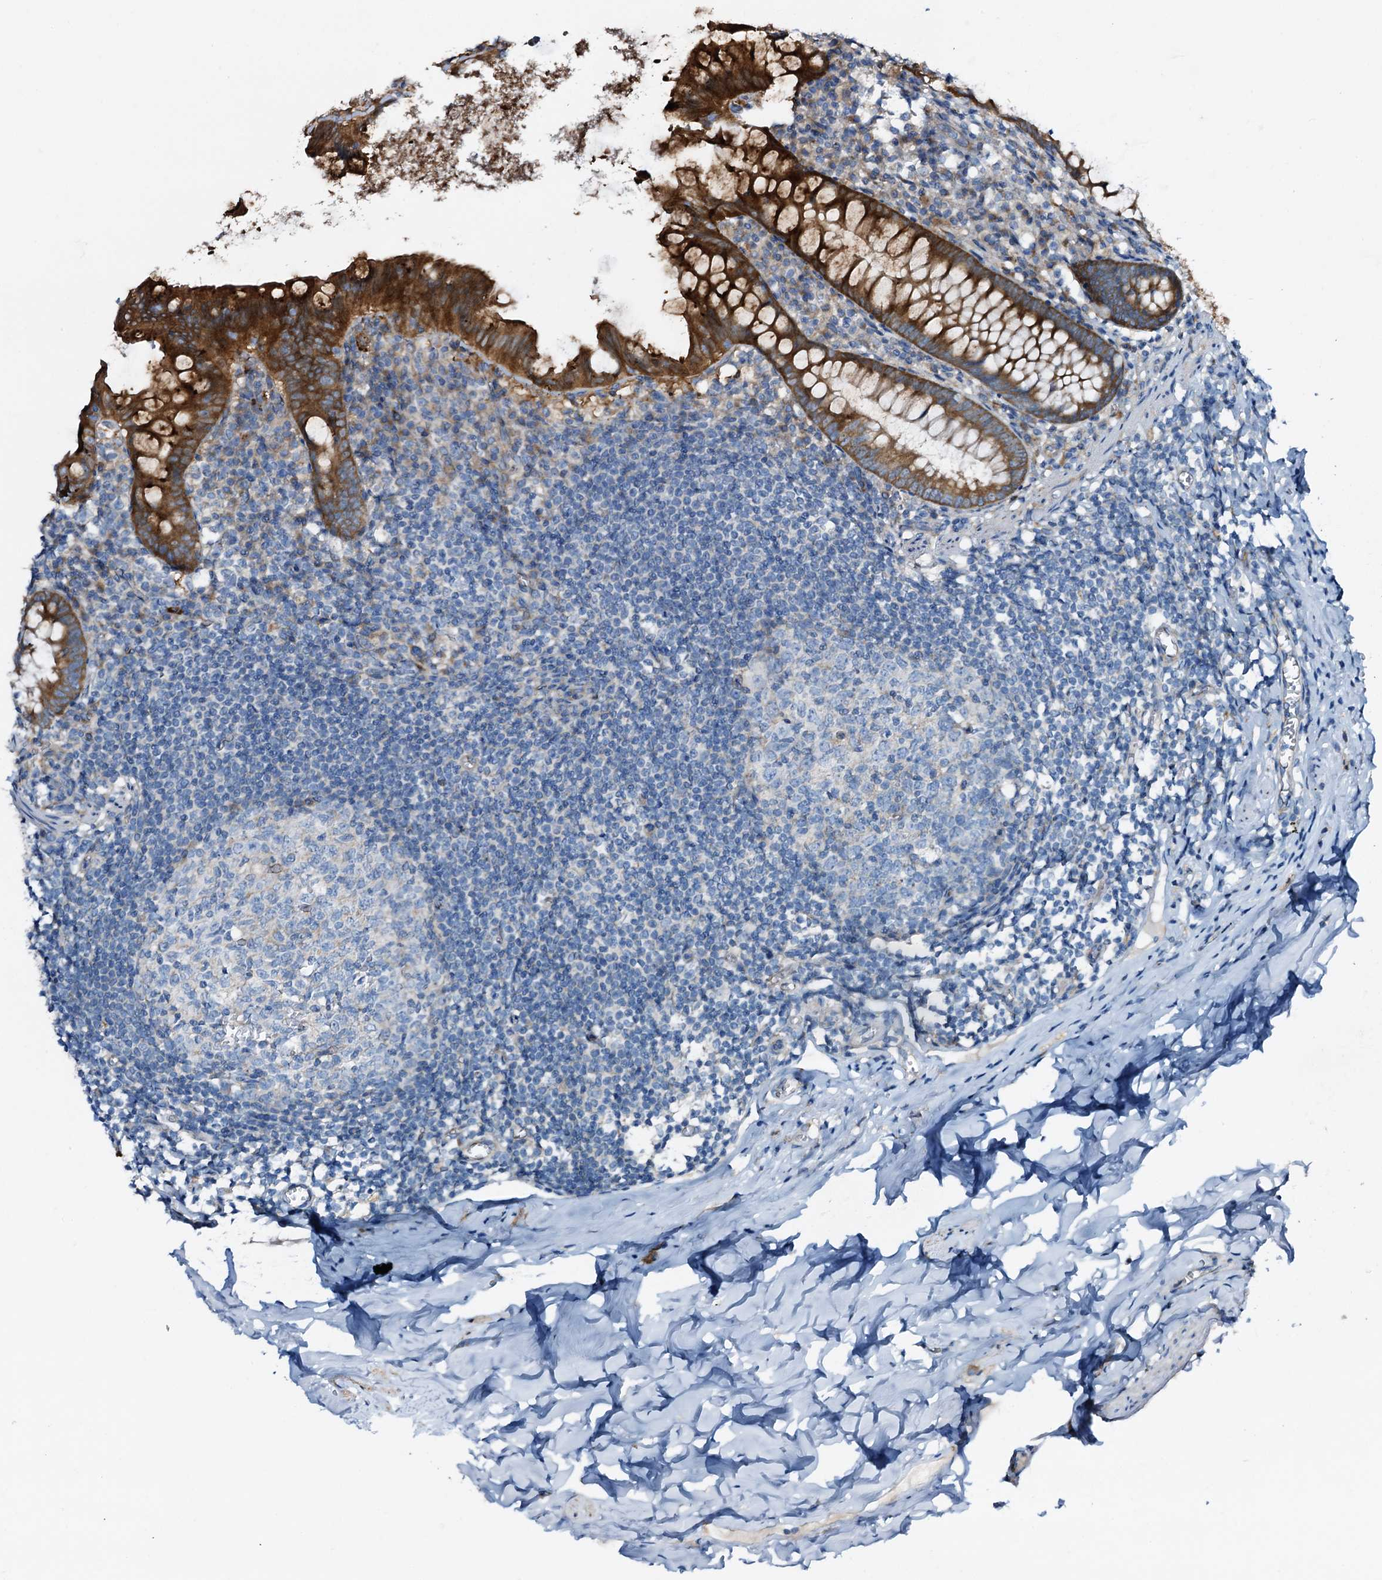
{"staining": {"intensity": "strong", "quantity": ">75%", "location": "cytoplasmic/membranous"}, "tissue": "appendix", "cell_type": "Glandular cells", "image_type": "normal", "snomed": [{"axis": "morphology", "description": "Normal tissue, NOS"}, {"axis": "topography", "description": "Appendix"}], "caption": "Immunohistochemical staining of unremarkable appendix reveals >75% levels of strong cytoplasmic/membranous protein positivity in about >75% of glandular cells. (Brightfield microscopy of DAB IHC at high magnification).", "gene": "STARD13", "patient": {"sex": "female", "age": 51}}